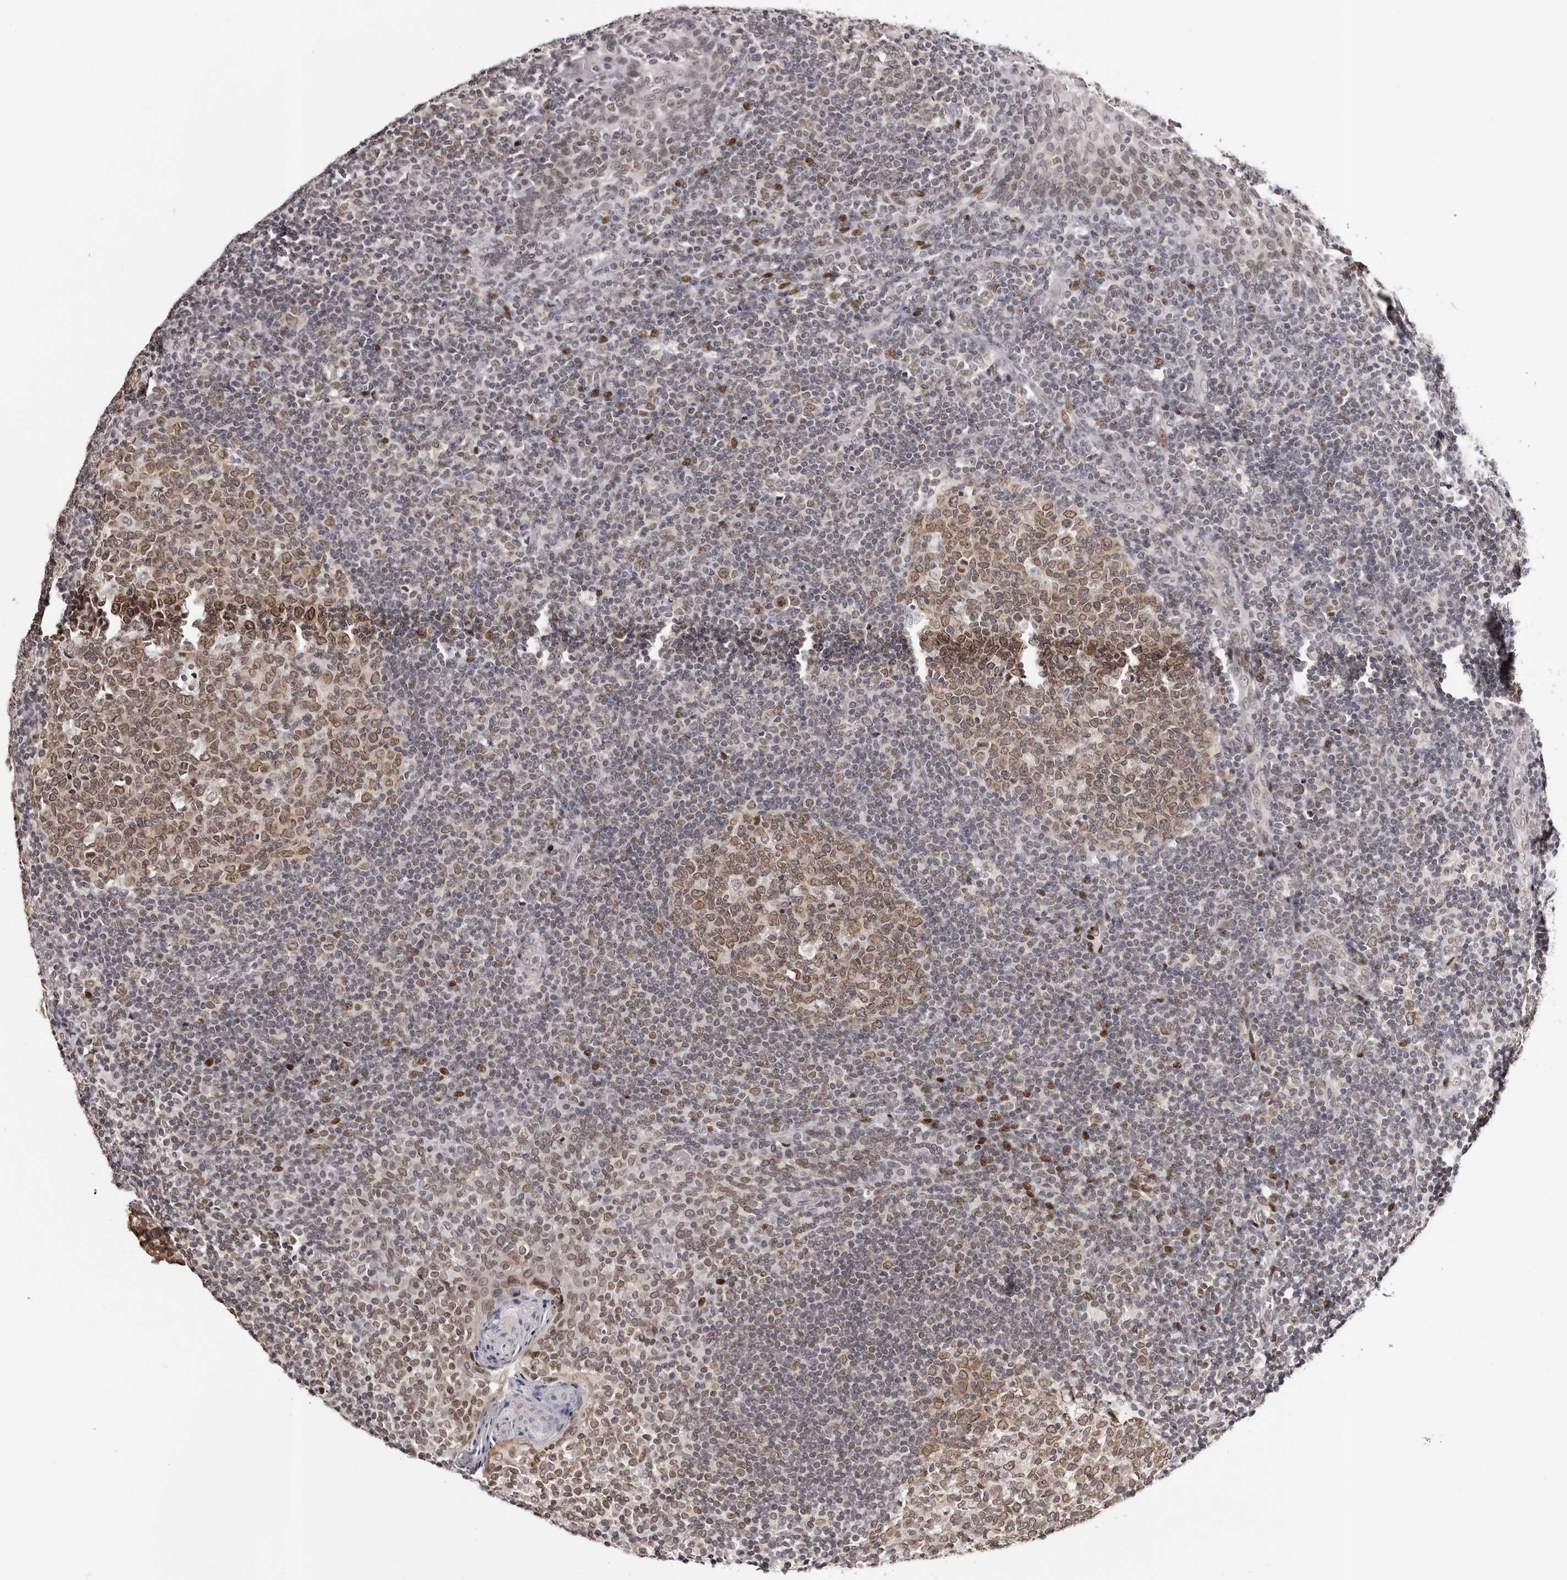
{"staining": {"intensity": "moderate", "quantity": ">75%", "location": "cytoplasmic/membranous,nuclear"}, "tissue": "tonsil", "cell_type": "Germinal center cells", "image_type": "normal", "snomed": [{"axis": "morphology", "description": "Normal tissue, NOS"}, {"axis": "topography", "description": "Tonsil"}], "caption": "A photomicrograph showing moderate cytoplasmic/membranous,nuclear staining in approximately >75% of germinal center cells in unremarkable tonsil, as visualized by brown immunohistochemical staining.", "gene": "NUP153", "patient": {"sex": "female", "age": 19}}